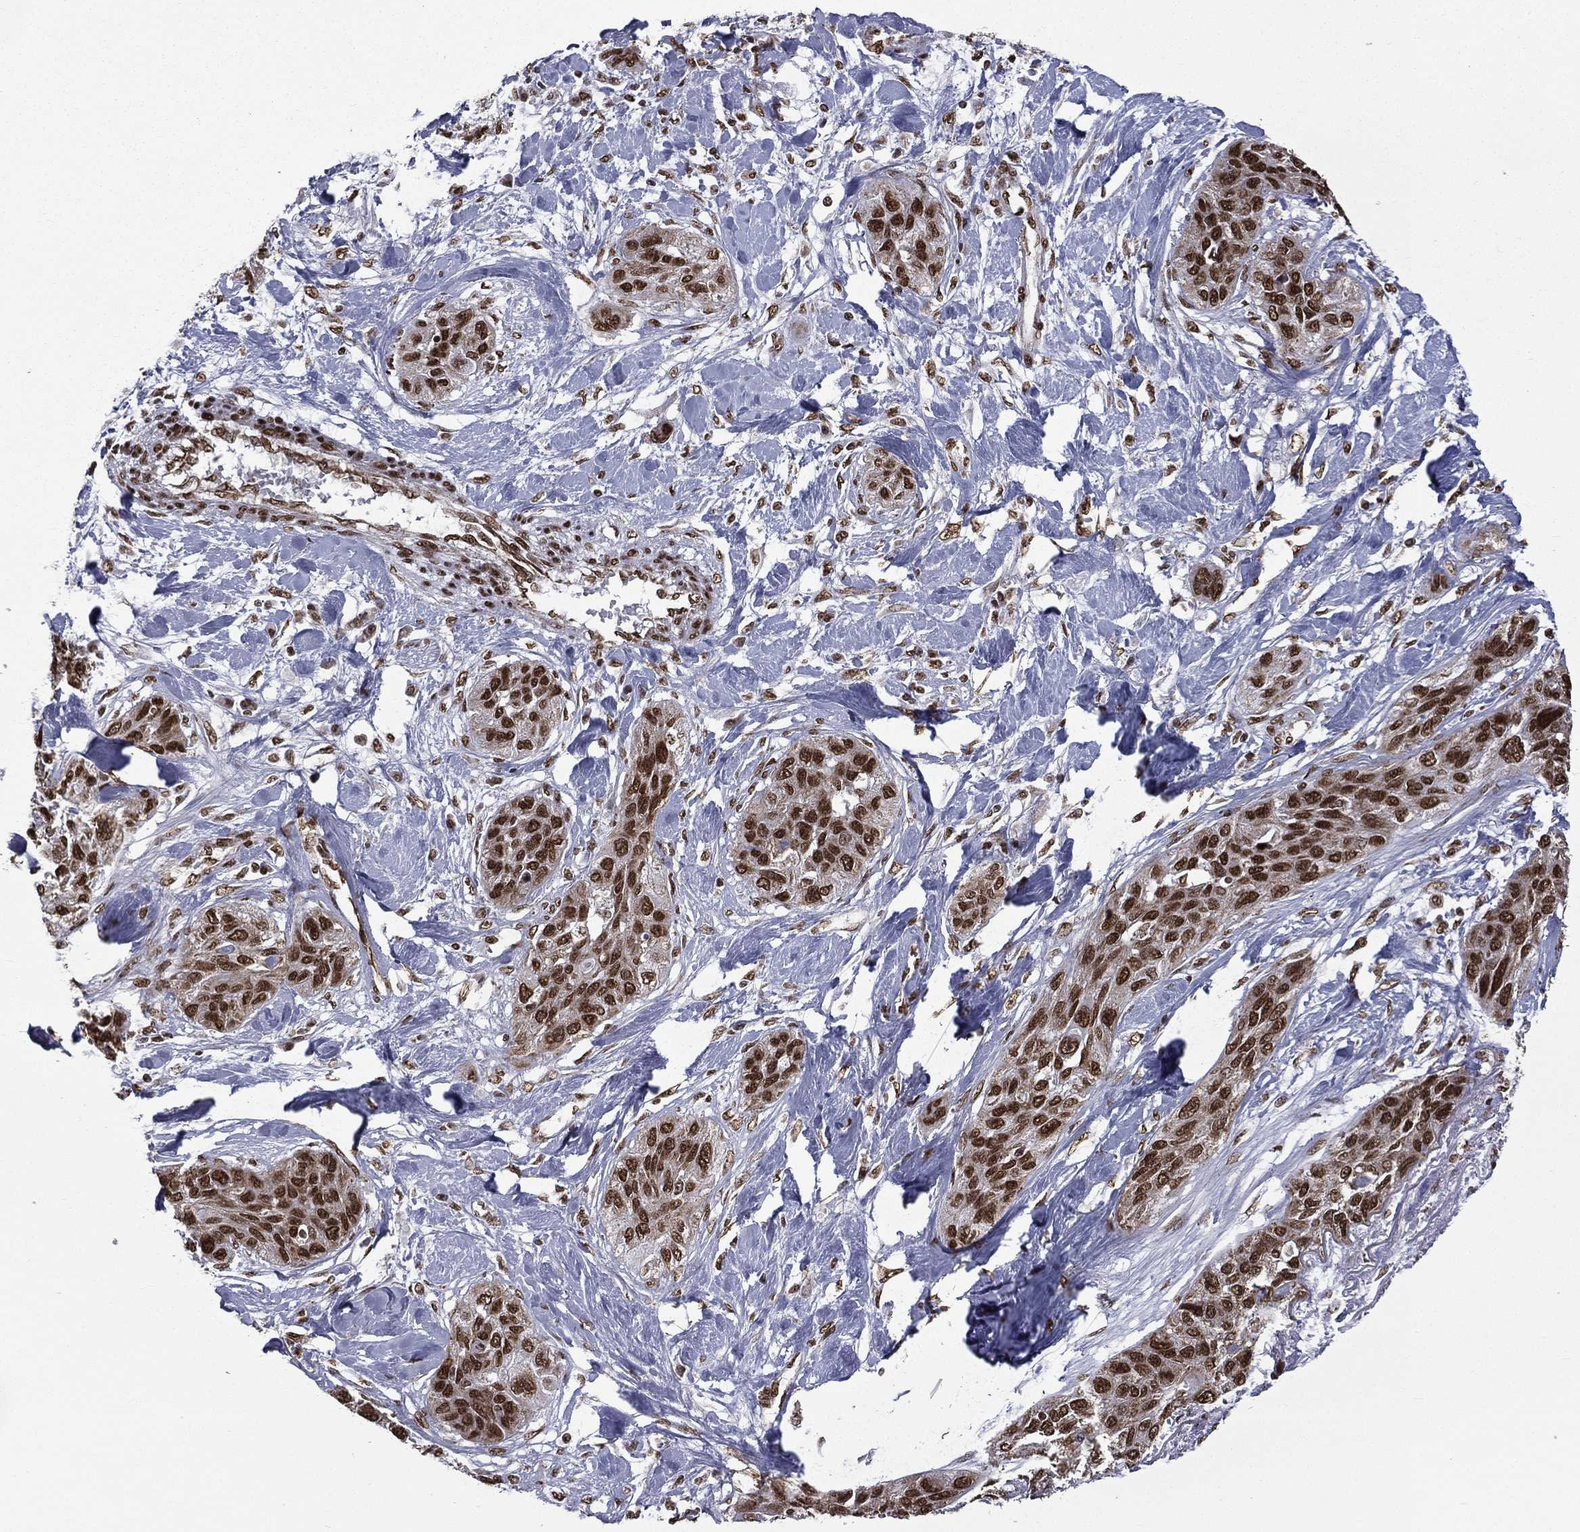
{"staining": {"intensity": "strong", "quantity": ">75%", "location": "nuclear"}, "tissue": "lung cancer", "cell_type": "Tumor cells", "image_type": "cancer", "snomed": [{"axis": "morphology", "description": "Squamous cell carcinoma, NOS"}, {"axis": "topography", "description": "Lung"}], "caption": "DAB (3,3'-diaminobenzidine) immunohistochemical staining of human lung cancer shows strong nuclear protein expression in approximately >75% of tumor cells.", "gene": "C5orf24", "patient": {"sex": "female", "age": 70}}